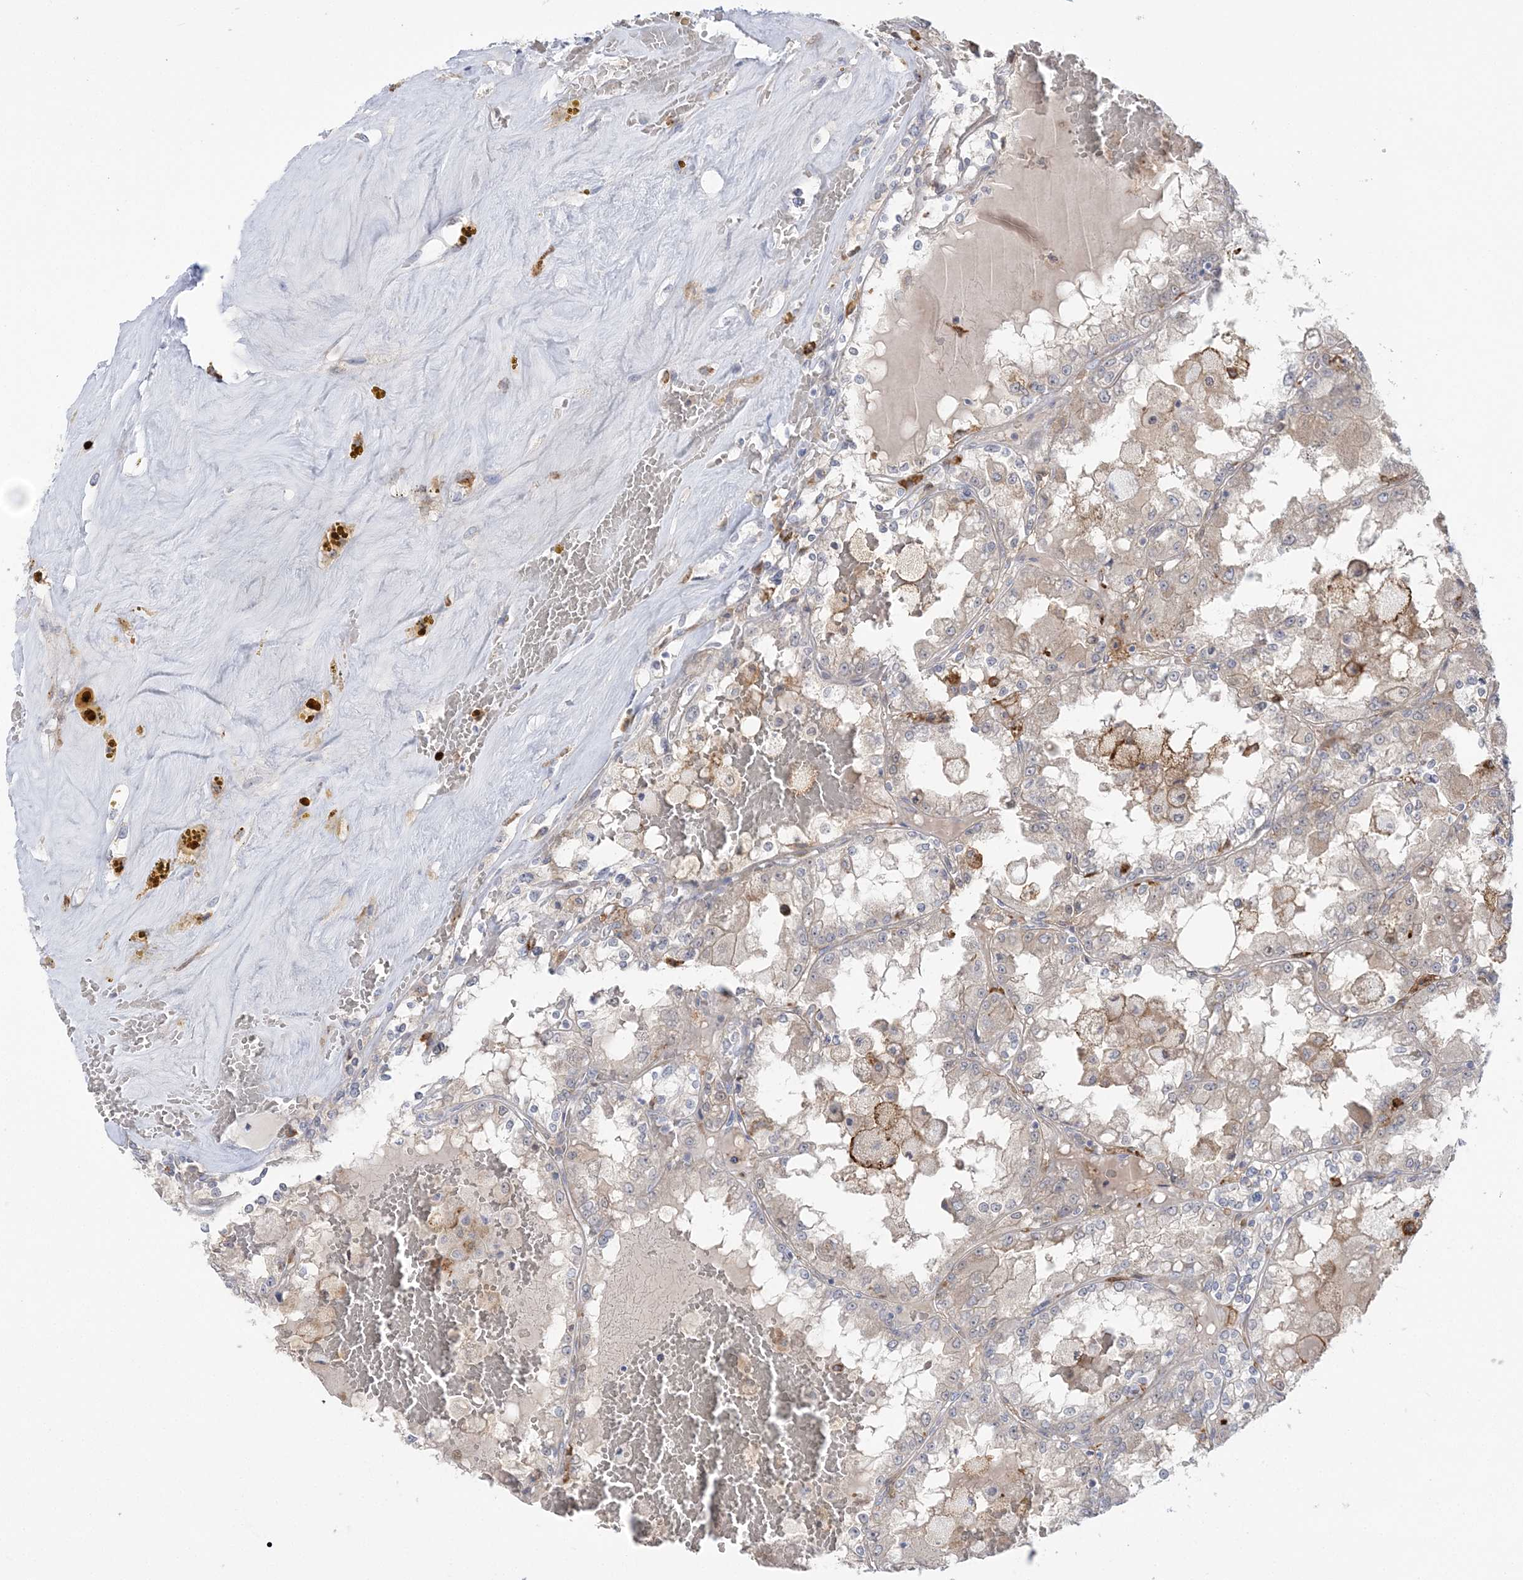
{"staining": {"intensity": "negative", "quantity": "none", "location": "none"}, "tissue": "renal cancer", "cell_type": "Tumor cells", "image_type": "cancer", "snomed": [{"axis": "morphology", "description": "Adenocarcinoma, NOS"}, {"axis": "topography", "description": "Kidney"}], "caption": "An immunohistochemistry (IHC) image of renal cancer is shown. There is no staining in tumor cells of renal cancer.", "gene": "HAAO", "patient": {"sex": "female", "age": 56}}